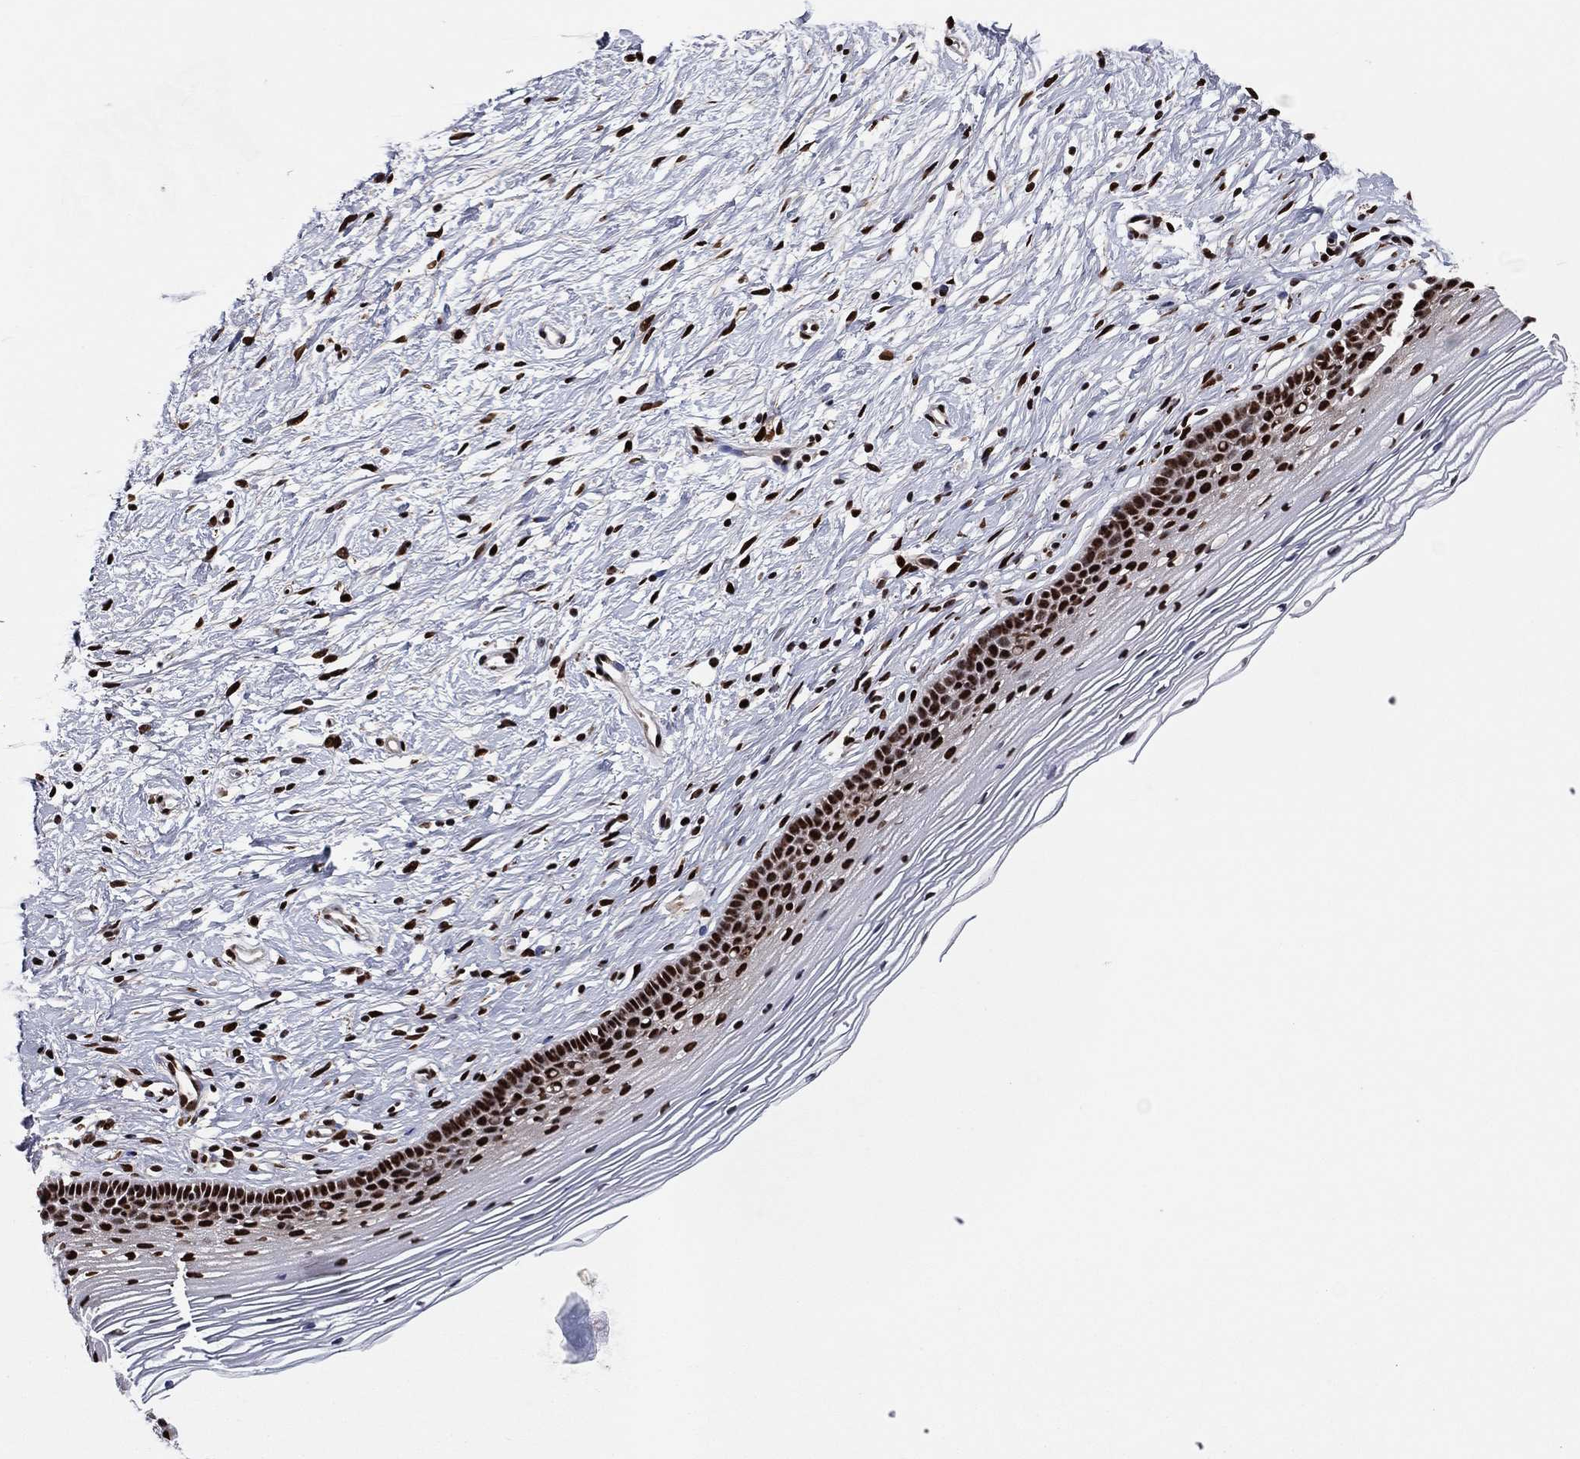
{"staining": {"intensity": "strong", "quantity": ">75%", "location": "nuclear"}, "tissue": "cervix", "cell_type": "Glandular cells", "image_type": "normal", "snomed": [{"axis": "morphology", "description": "Normal tissue, NOS"}, {"axis": "topography", "description": "Cervix"}], "caption": "A high-resolution micrograph shows immunohistochemistry staining of unremarkable cervix, which reveals strong nuclear expression in about >75% of glandular cells. The protein is shown in brown color, while the nuclei are stained blue.", "gene": "TP53BP1", "patient": {"sex": "female", "age": 39}}